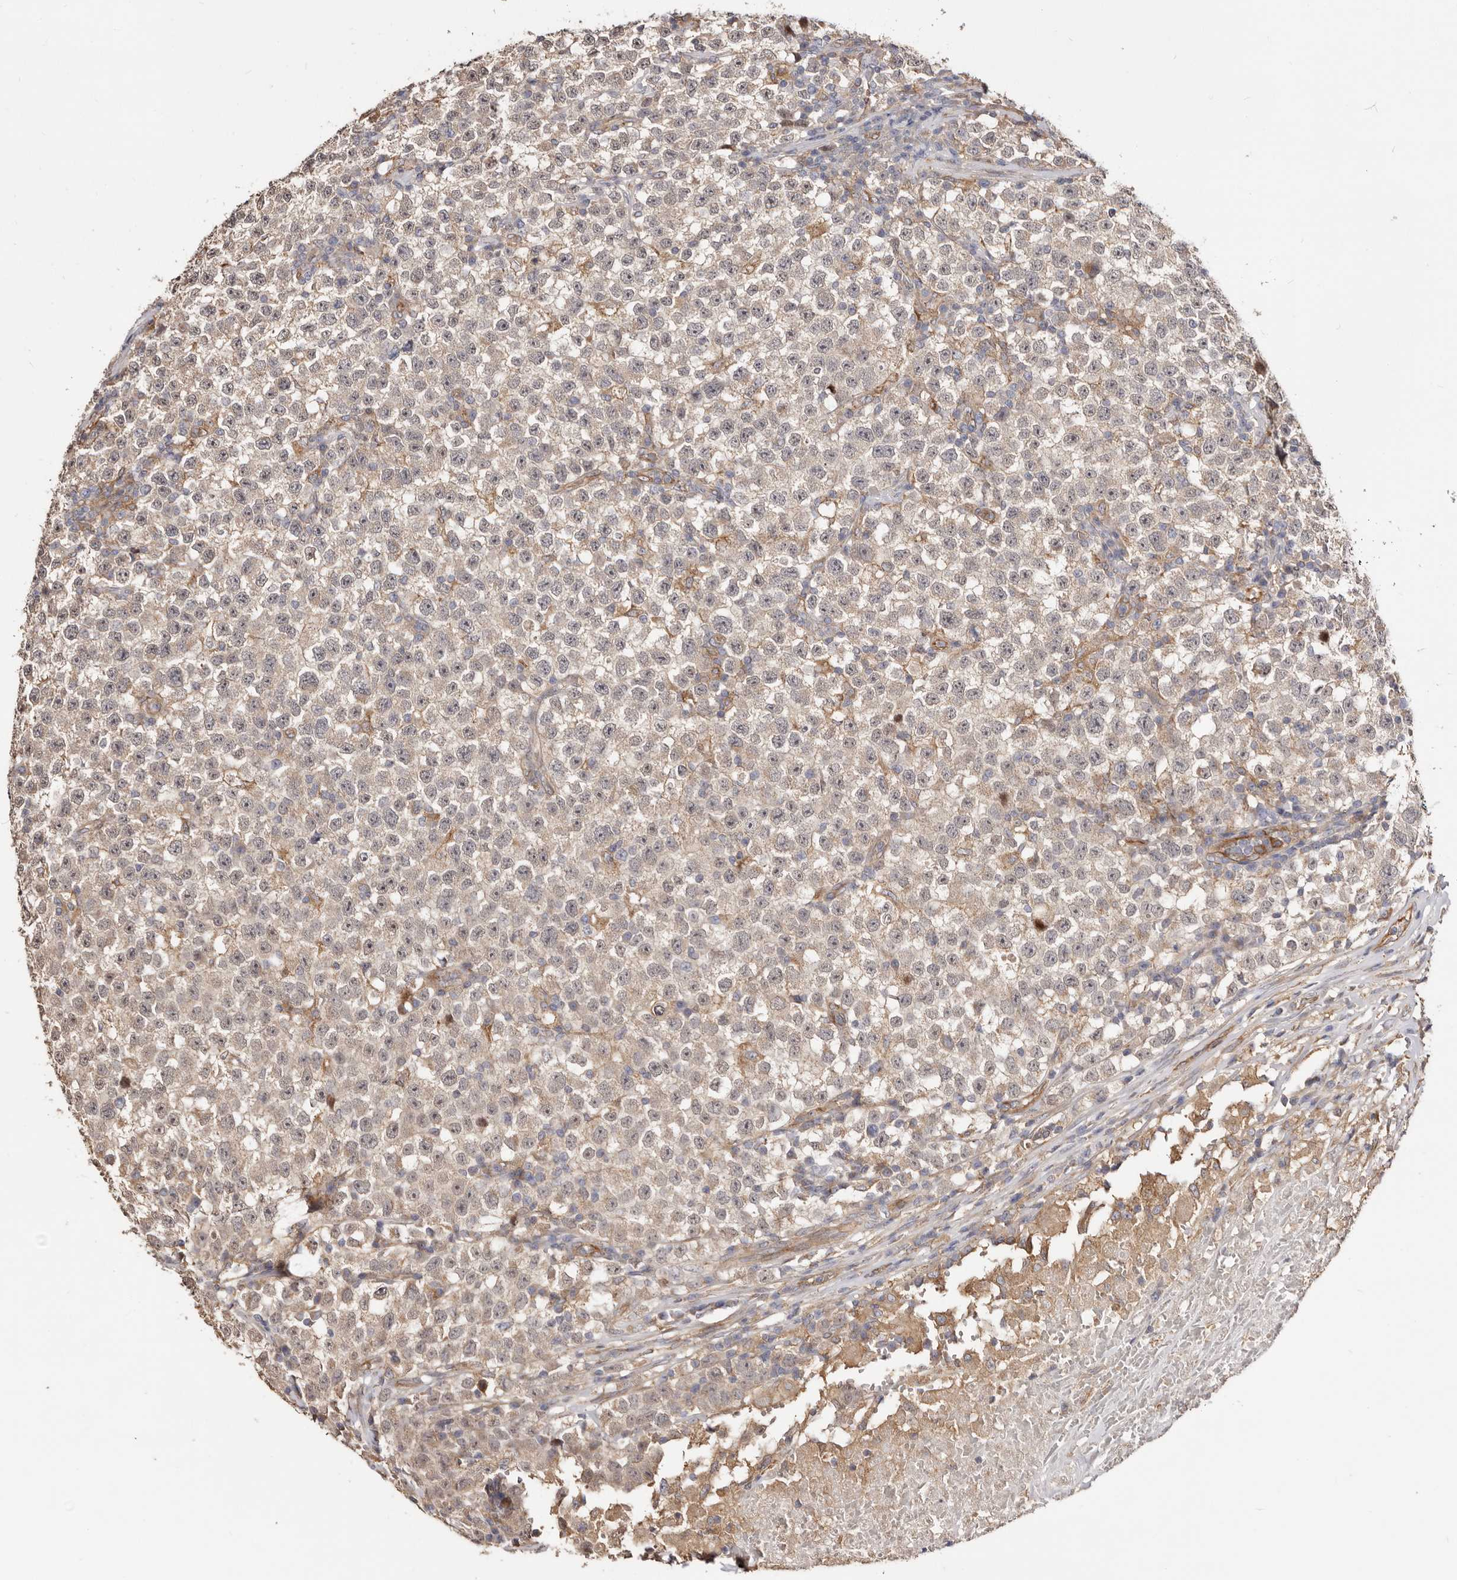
{"staining": {"intensity": "weak", "quantity": "25%-75%", "location": "cytoplasmic/membranous"}, "tissue": "testis cancer", "cell_type": "Tumor cells", "image_type": "cancer", "snomed": [{"axis": "morphology", "description": "Seminoma, NOS"}, {"axis": "topography", "description": "Testis"}], "caption": "Testis seminoma was stained to show a protein in brown. There is low levels of weak cytoplasmic/membranous positivity in approximately 25%-75% of tumor cells.", "gene": "LRRC25", "patient": {"sex": "male", "age": 22}}